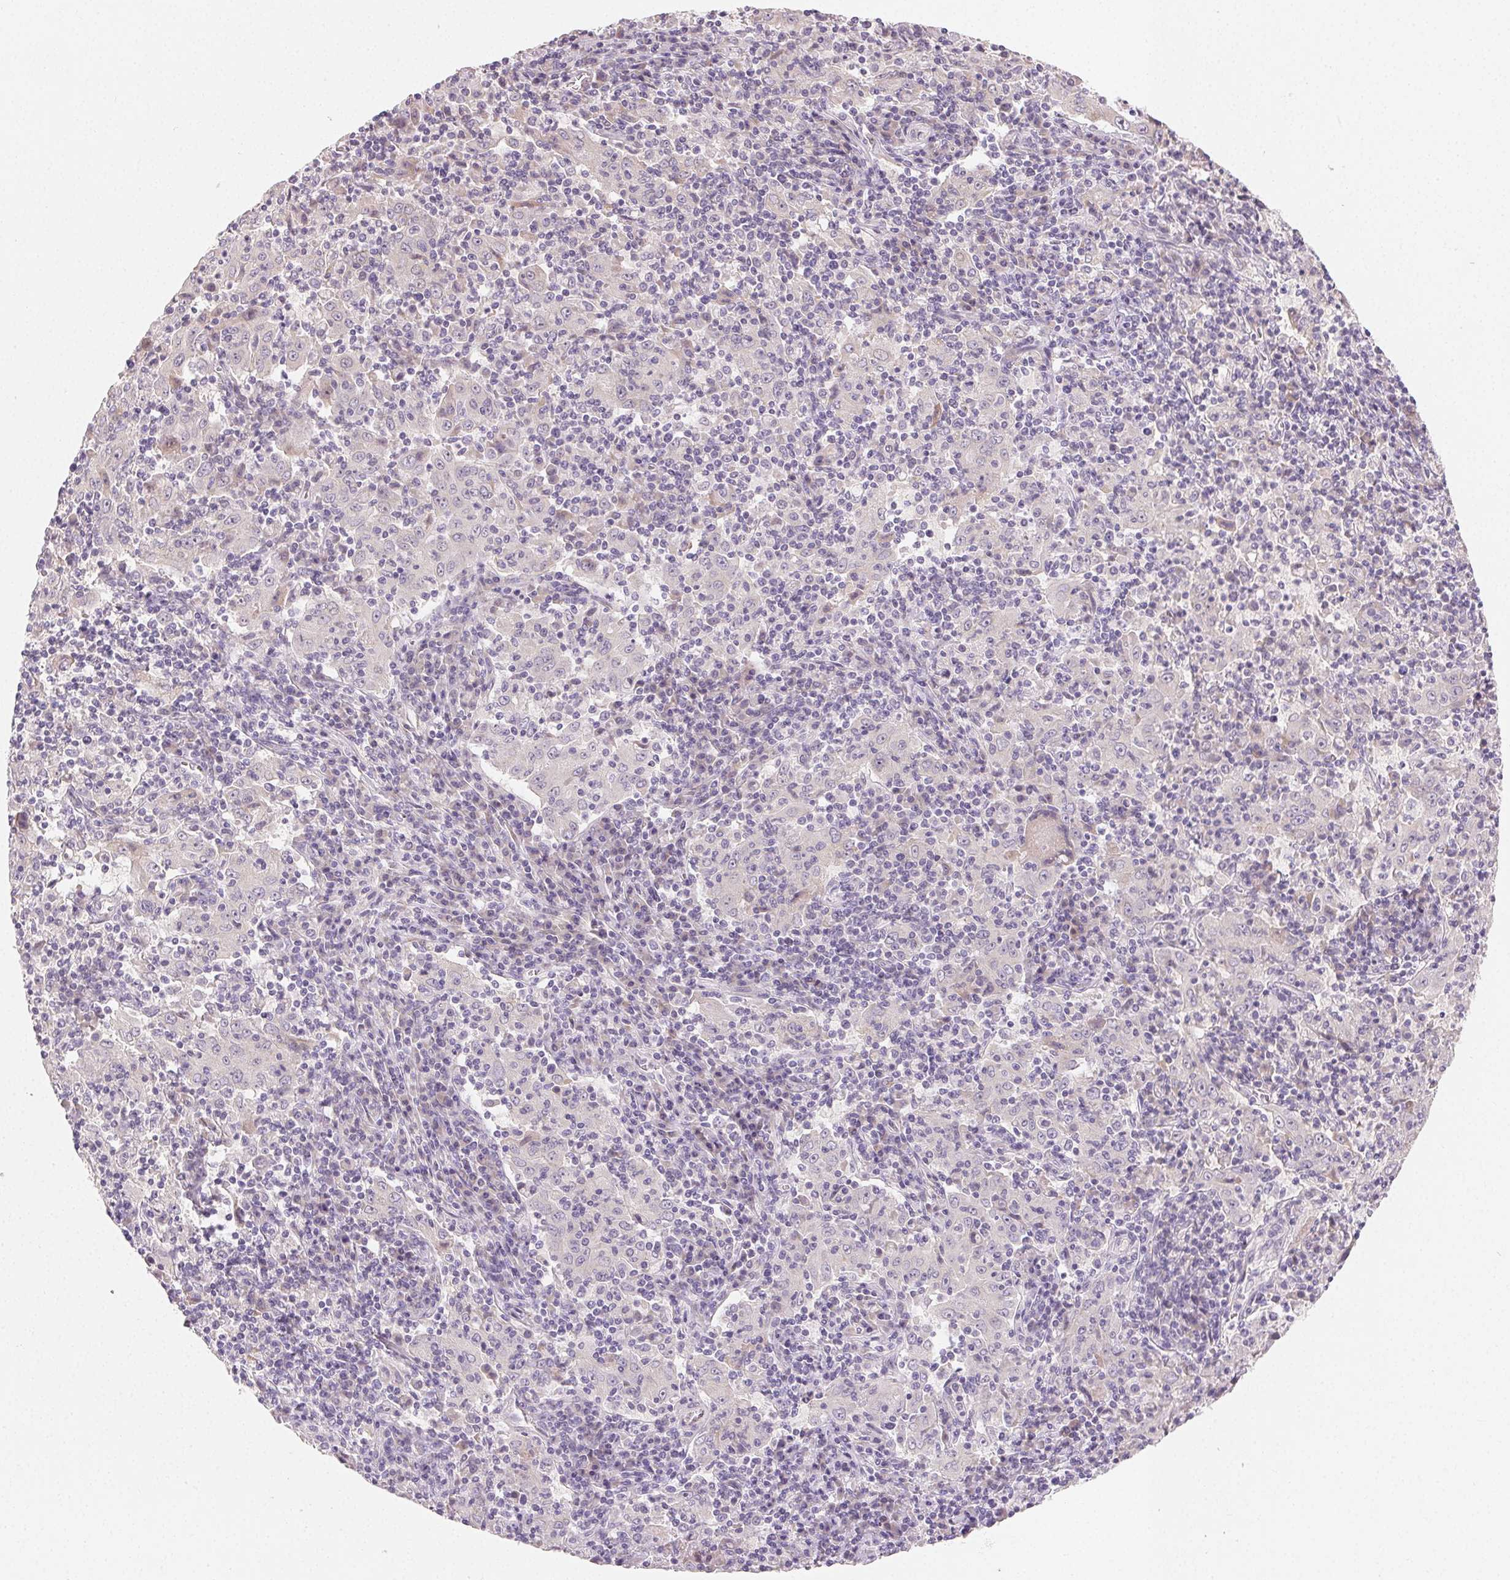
{"staining": {"intensity": "negative", "quantity": "none", "location": "none"}, "tissue": "pancreatic cancer", "cell_type": "Tumor cells", "image_type": "cancer", "snomed": [{"axis": "morphology", "description": "Adenocarcinoma, NOS"}, {"axis": "topography", "description": "Pancreas"}], "caption": "There is no significant expression in tumor cells of pancreatic cancer (adenocarcinoma).", "gene": "MYBL1", "patient": {"sex": "male", "age": 63}}